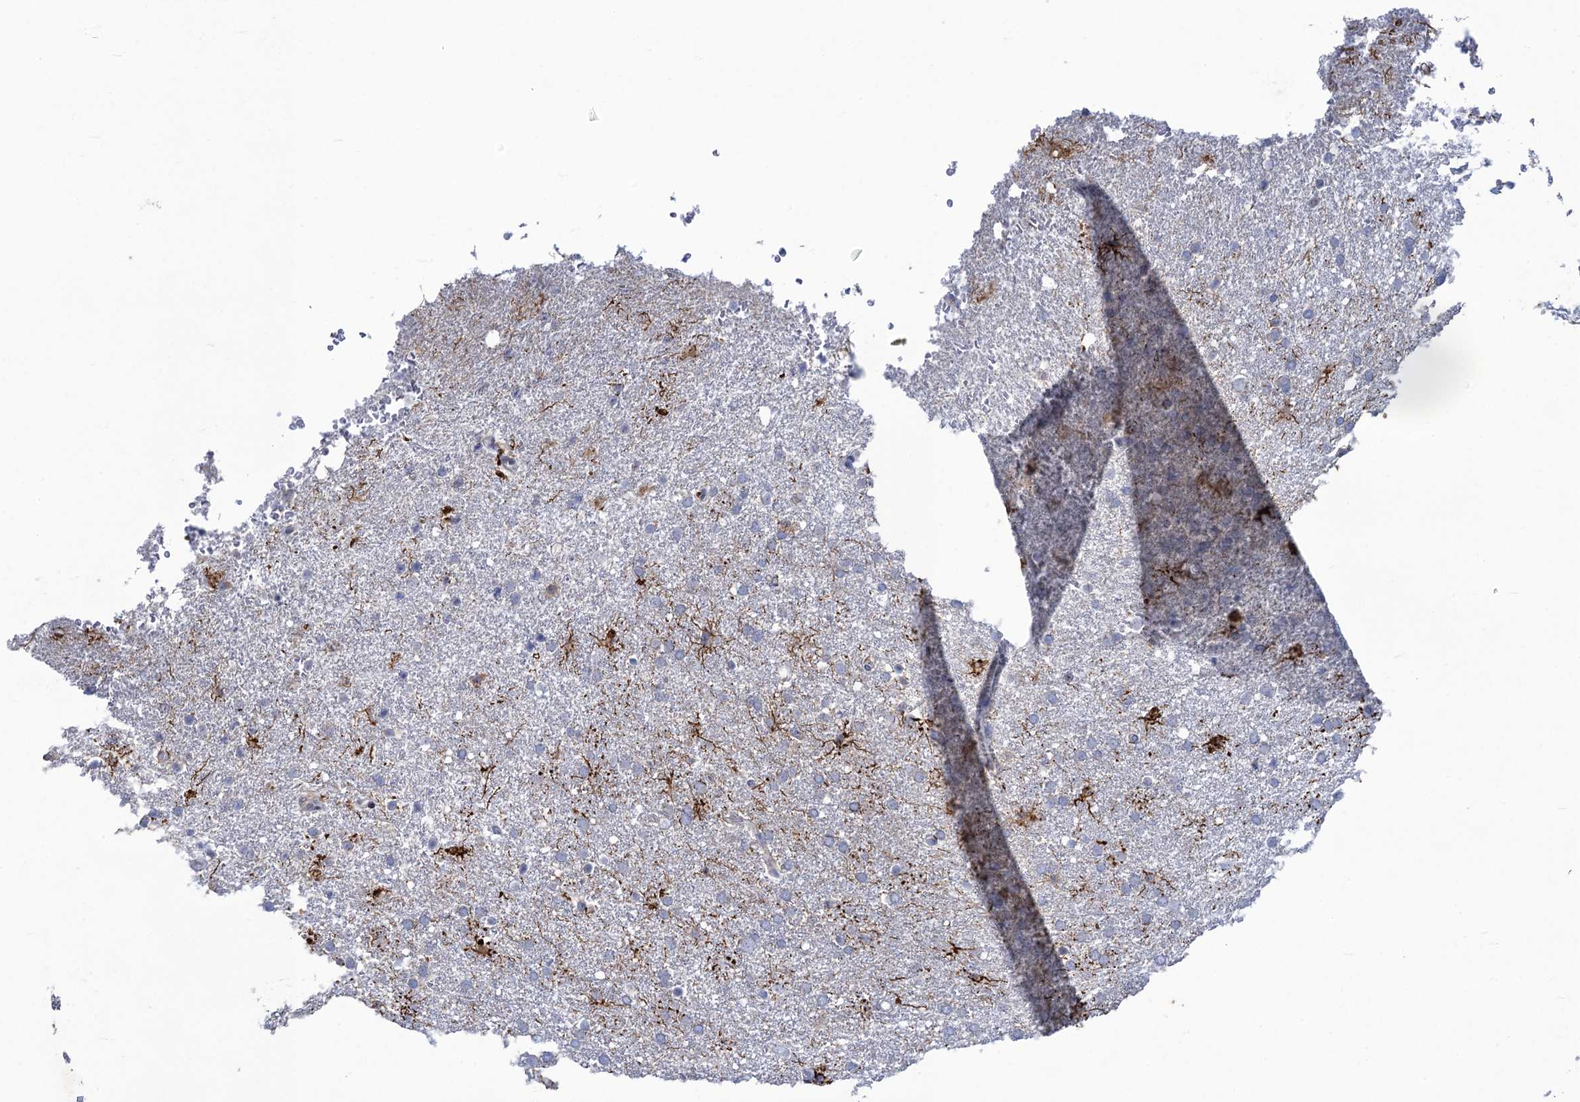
{"staining": {"intensity": "moderate", "quantity": "<25%", "location": "cytoplasmic/membranous"}, "tissue": "glioma", "cell_type": "Tumor cells", "image_type": "cancer", "snomed": [{"axis": "morphology", "description": "Glioma, malignant, High grade"}, {"axis": "topography", "description": "Brain"}], "caption": "A micrograph of malignant high-grade glioma stained for a protein shows moderate cytoplasmic/membranous brown staining in tumor cells. Immunohistochemistry stains the protein in brown and the nuclei are stained blue.", "gene": "QPCTL", "patient": {"sex": "male", "age": 72}}